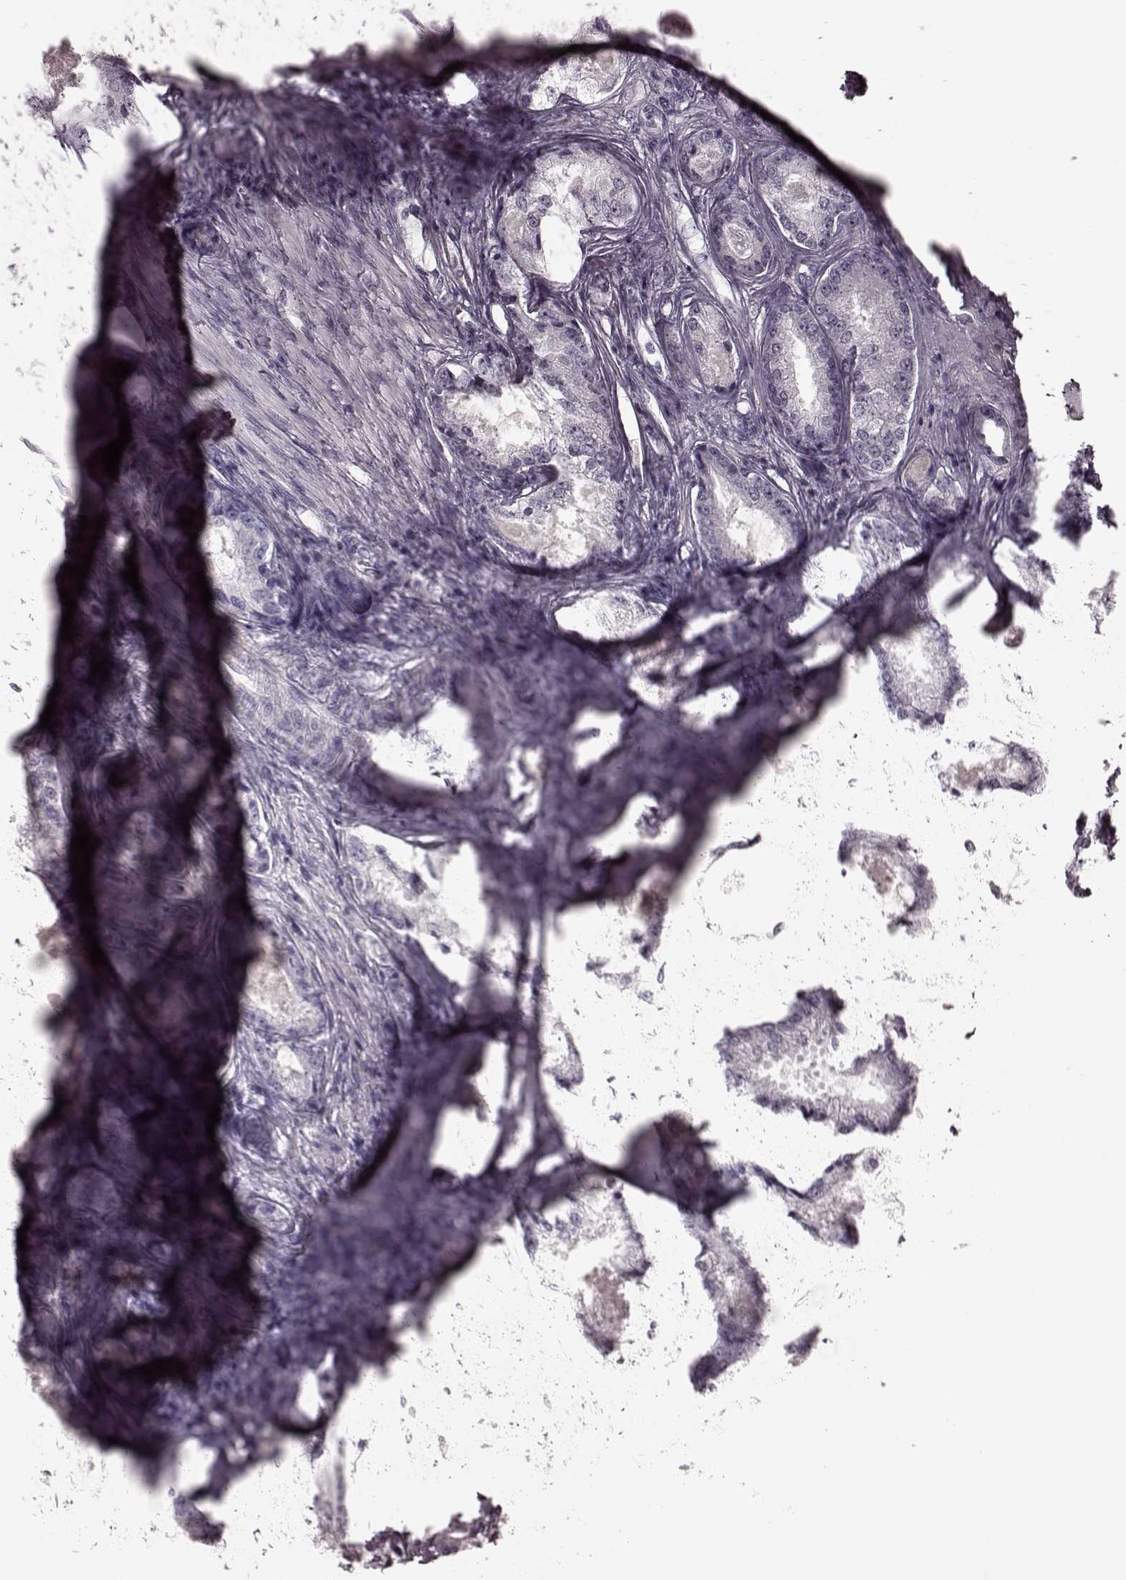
{"staining": {"intensity": "negative", "quantity": "none", "location": "none"}, "tissue": "prostate cancer", "cell_type": "Tumor cells", "image_type": "cancer", "snomed": [{"axis": "morphology", "description": "Adenocarcinoma, Low grade"}, {"axis": "topography", "description": "Prostate"}], "caption": "This photomicrograph is of prostate cancer (adenocarcinoma (low-grade)) stained with immunohistochemistry (IHC) to label a protein in brown with the nuclei are counter-stained blue. There is no expression in tumor cells.", "gene": "TRPM1", "patient": {"sex": "male", "age": 68}}